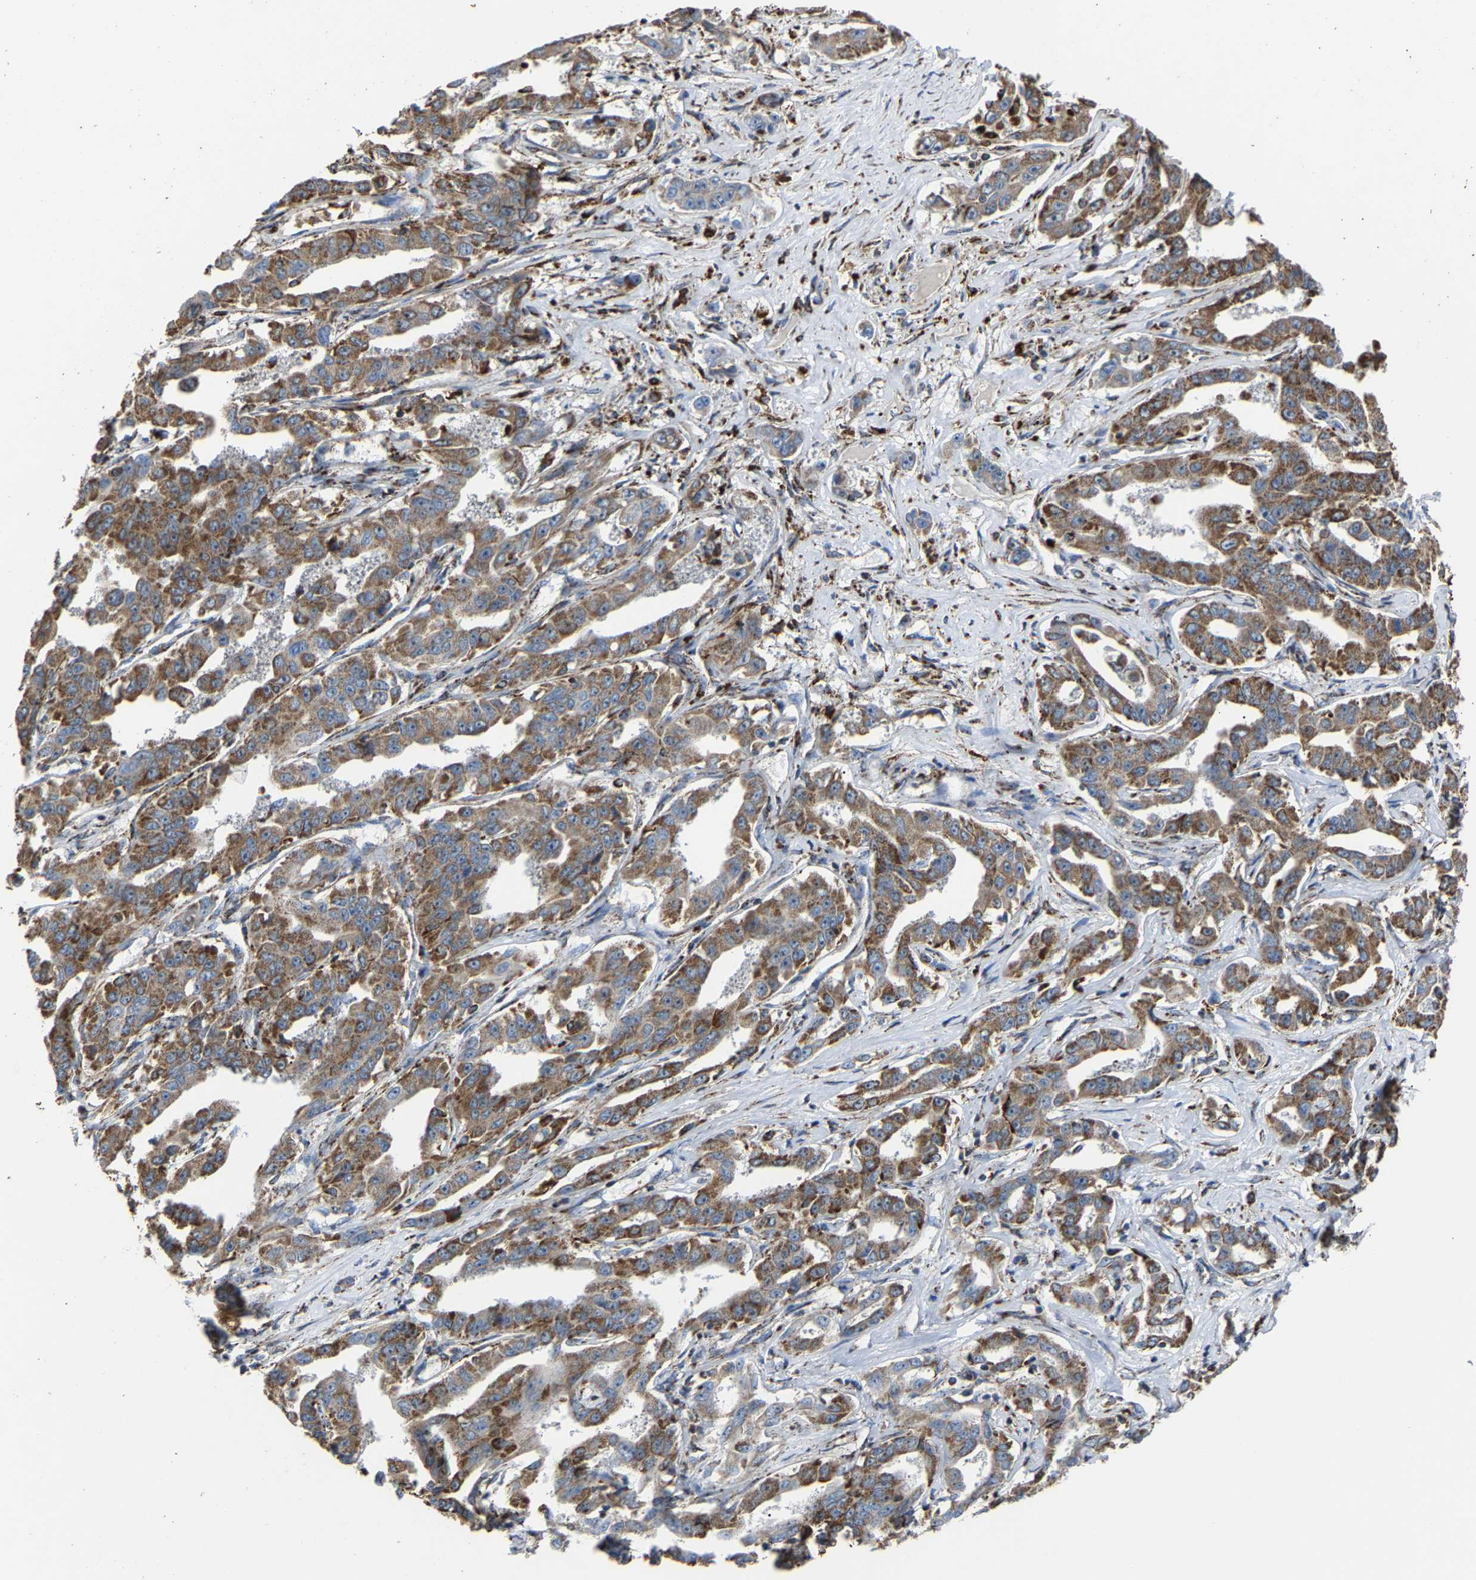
{"staining": {"intensity": "moderate", "quantity": ">75%", "location": "cytoplasmic/membranous"}, "tissue": "liver cancer", "cell_type": "Tumor cells", "image_type": "cancer", "snomed": [{"axis": "morphology", "description": "Cholangiocarcinoma"}, {"axis": "topography", "description": "Liver"}], "caption": "An image of human liver cholangiocarcinoma stained for a protein demonstrates moderate cytoplasmic/membranous brown staining in tumor cells. The protein of interest is shown in brown color, while the nuclei are stained blue.", "gene": "NDUFV3", "patient": {"sex": "male", "age": 59}}